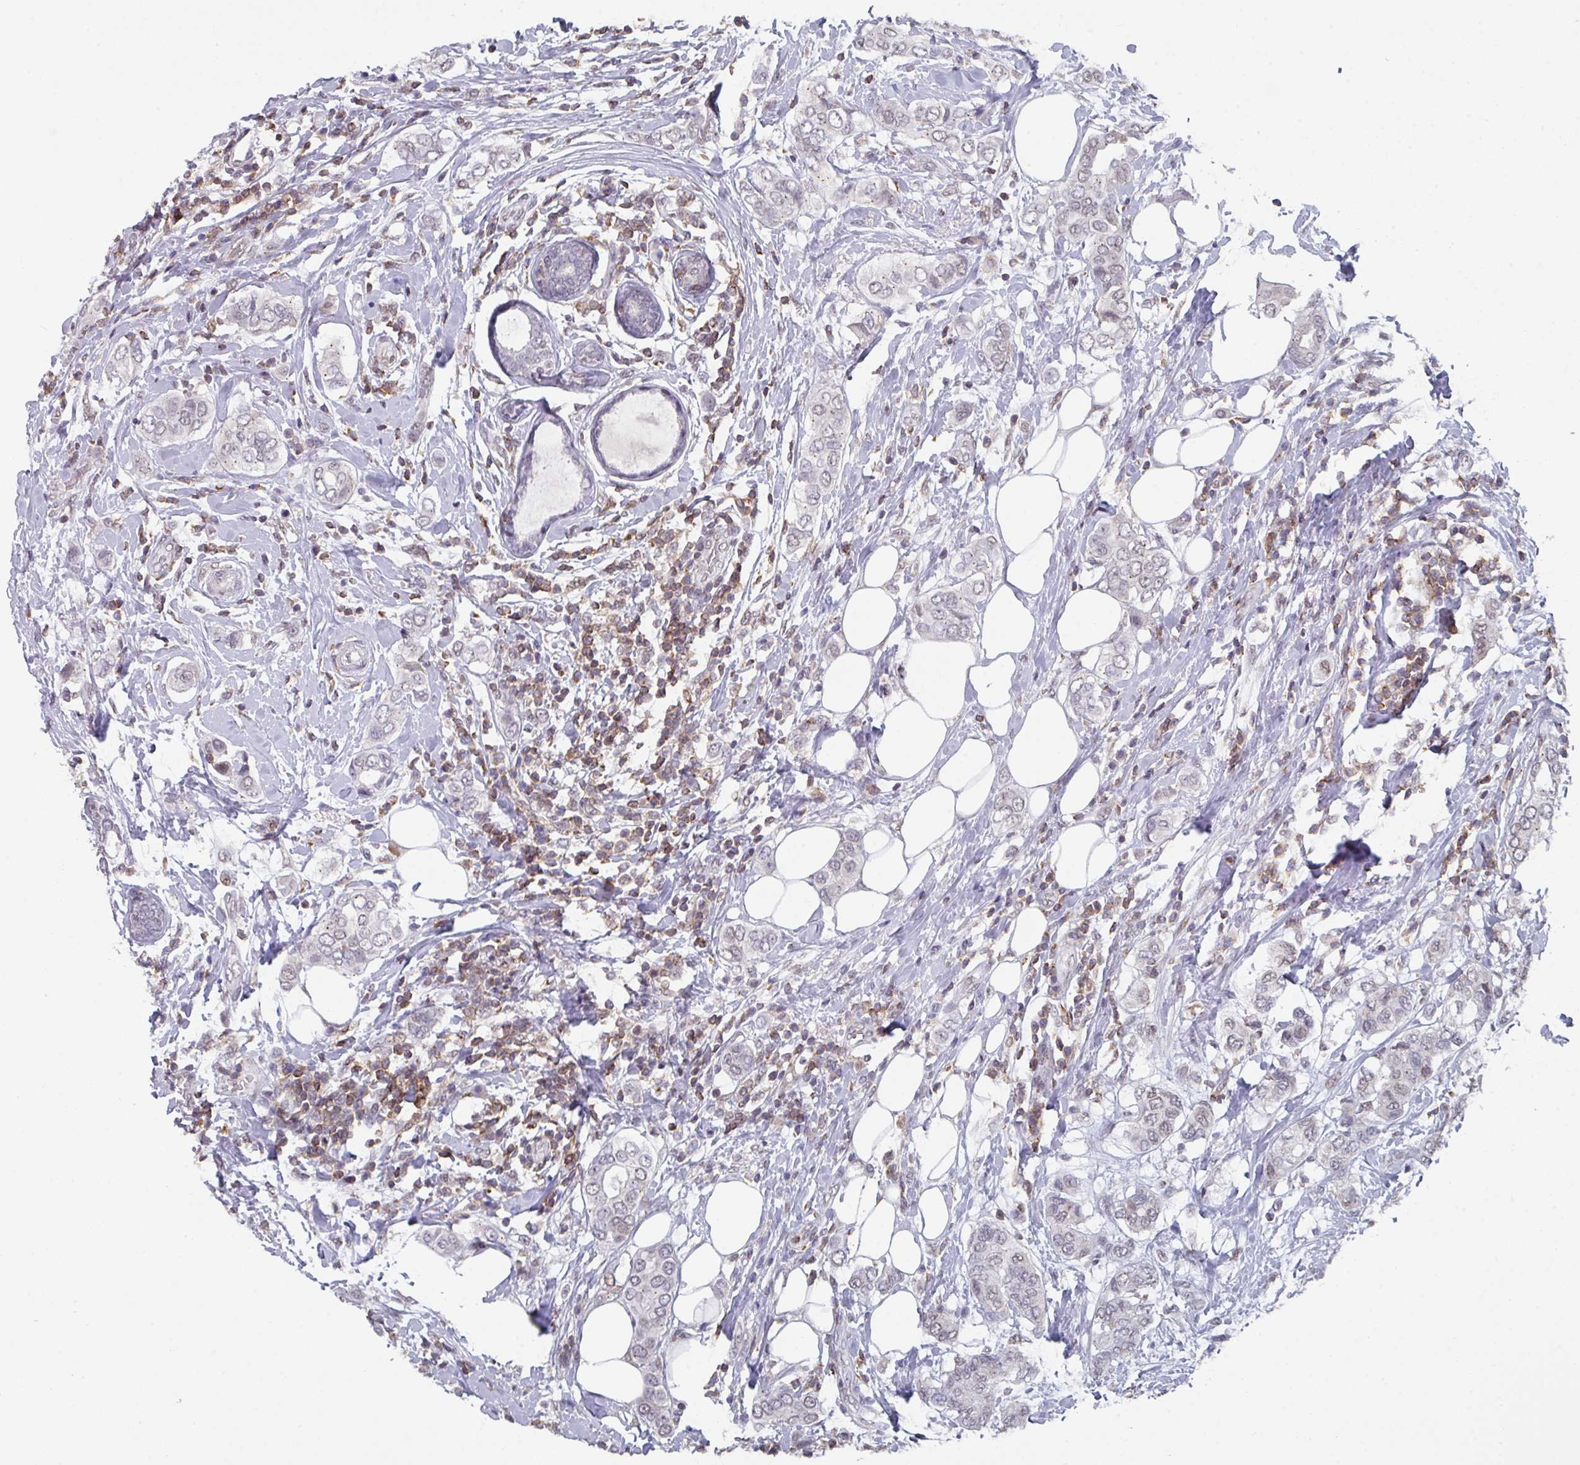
{"staining": {"intensity": "negative", "quantity": "none", "location": "none"}, "tissue": "breast cancer", "cell_type": "Tumor cells", "image_type": "cancer", "snomed": [{"axis": "morphology", "description": "Lobular carcinoma"}, {"axis": "topography", "description": "Breast"}], "caption": "High power microscopy micrograph of an immunohistochemistry (IHC) image of lobular carcinoma (breast), revealing no significant expression in tumor cells. Nuclei are stained in blue.", "gene": "RASAL3", "patient": {"sex": "female", "age": 51}}